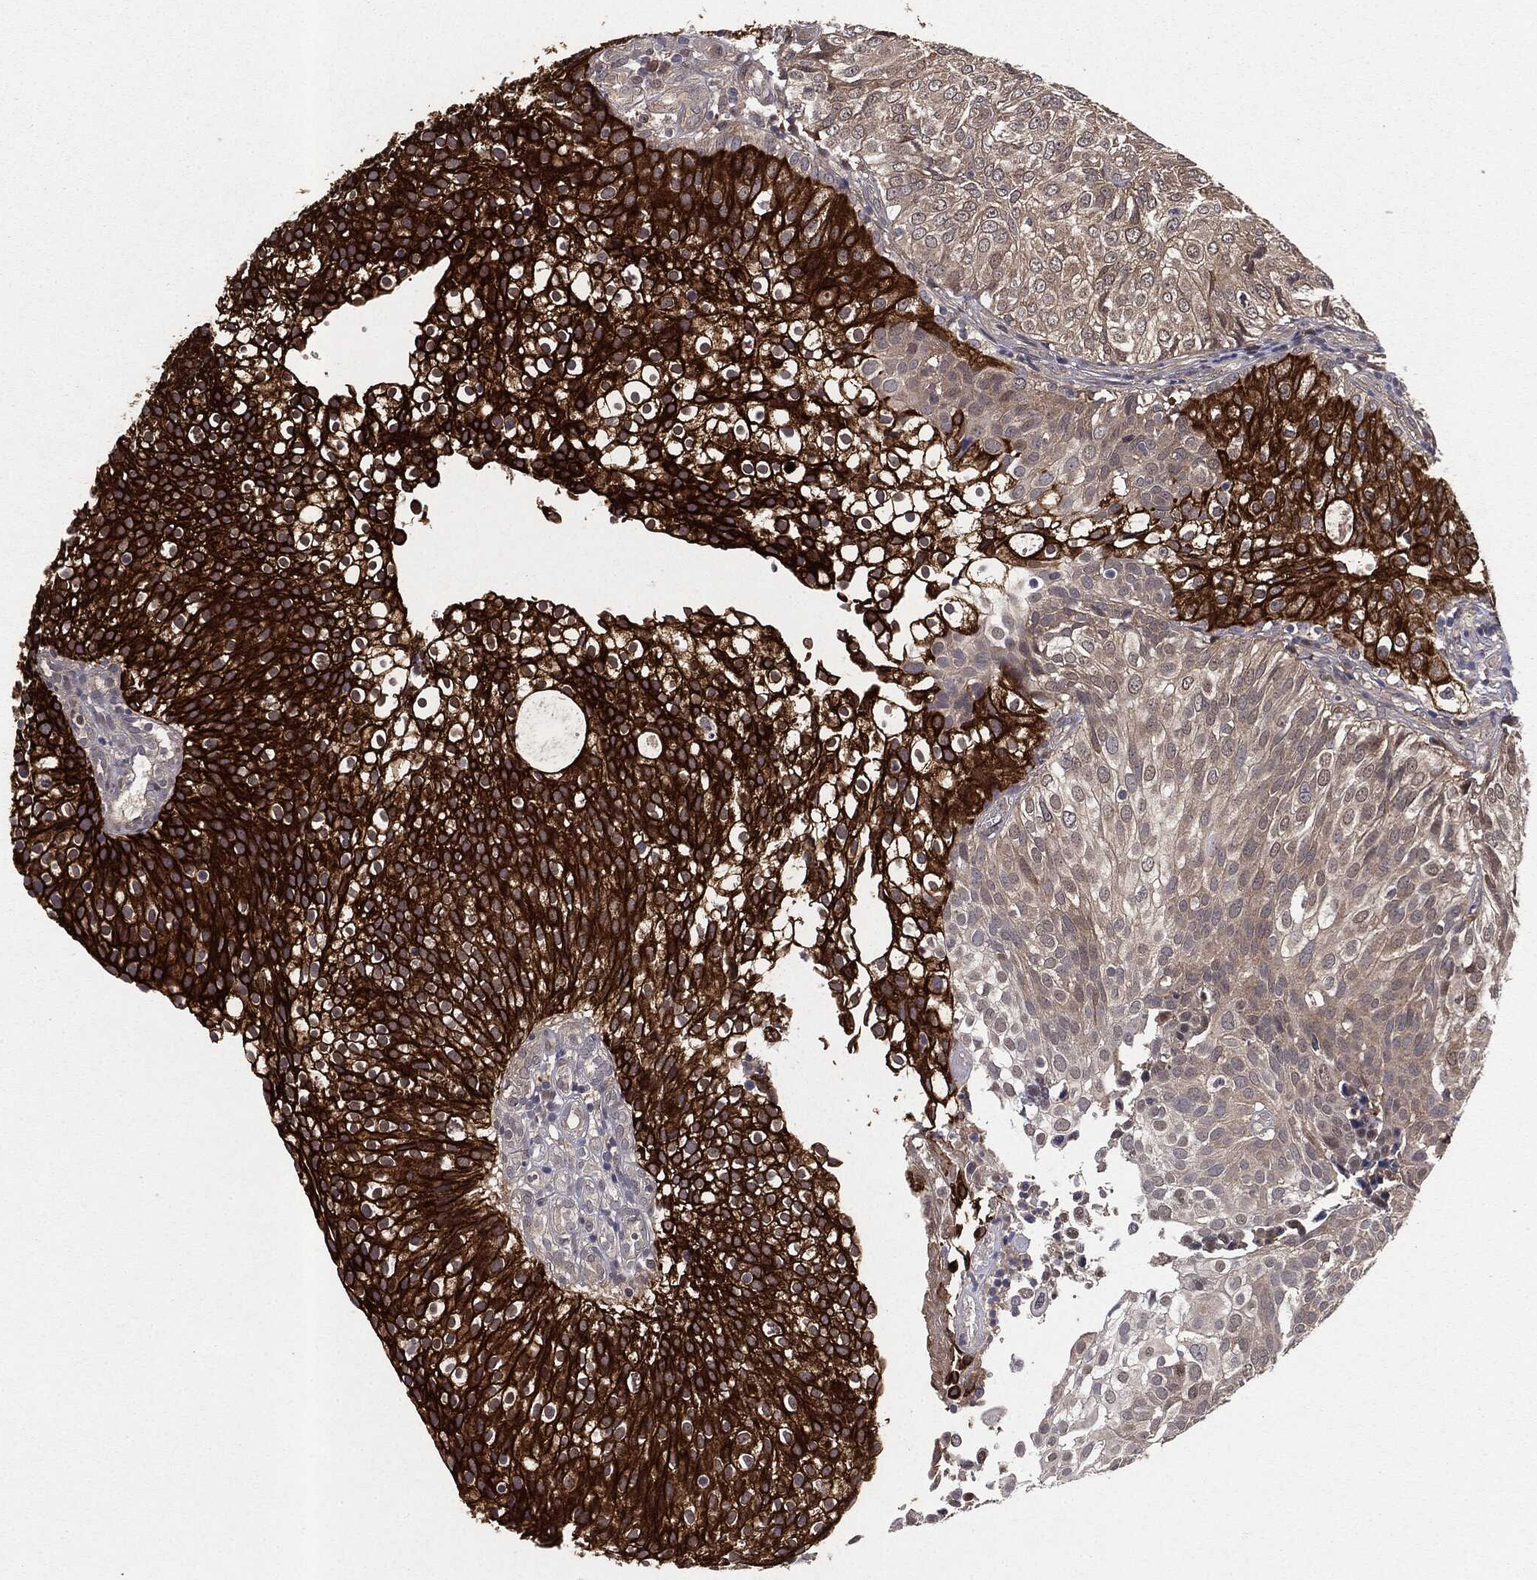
{"staining": {"intensity": "strong", "quantity": ">75%", "location": "cytoplasmic/membranous"}, "tissue": "urothelial cancer", "cell_type": "Tumor cells", "image_type": "cancer", "snomed": [{"axis": "morphology", "description": "Urothelial carcinoma, High grade"}, {"axis": "topography", "description": "Urinary bladder"}], "caption": "A micrograph of human urothelial cancer stained for a protein displays strong cytoplasmic/membranous brown staining in tumor cells.", "gene": "KRT7", "patient": {"sex": "female", "age": 79}}